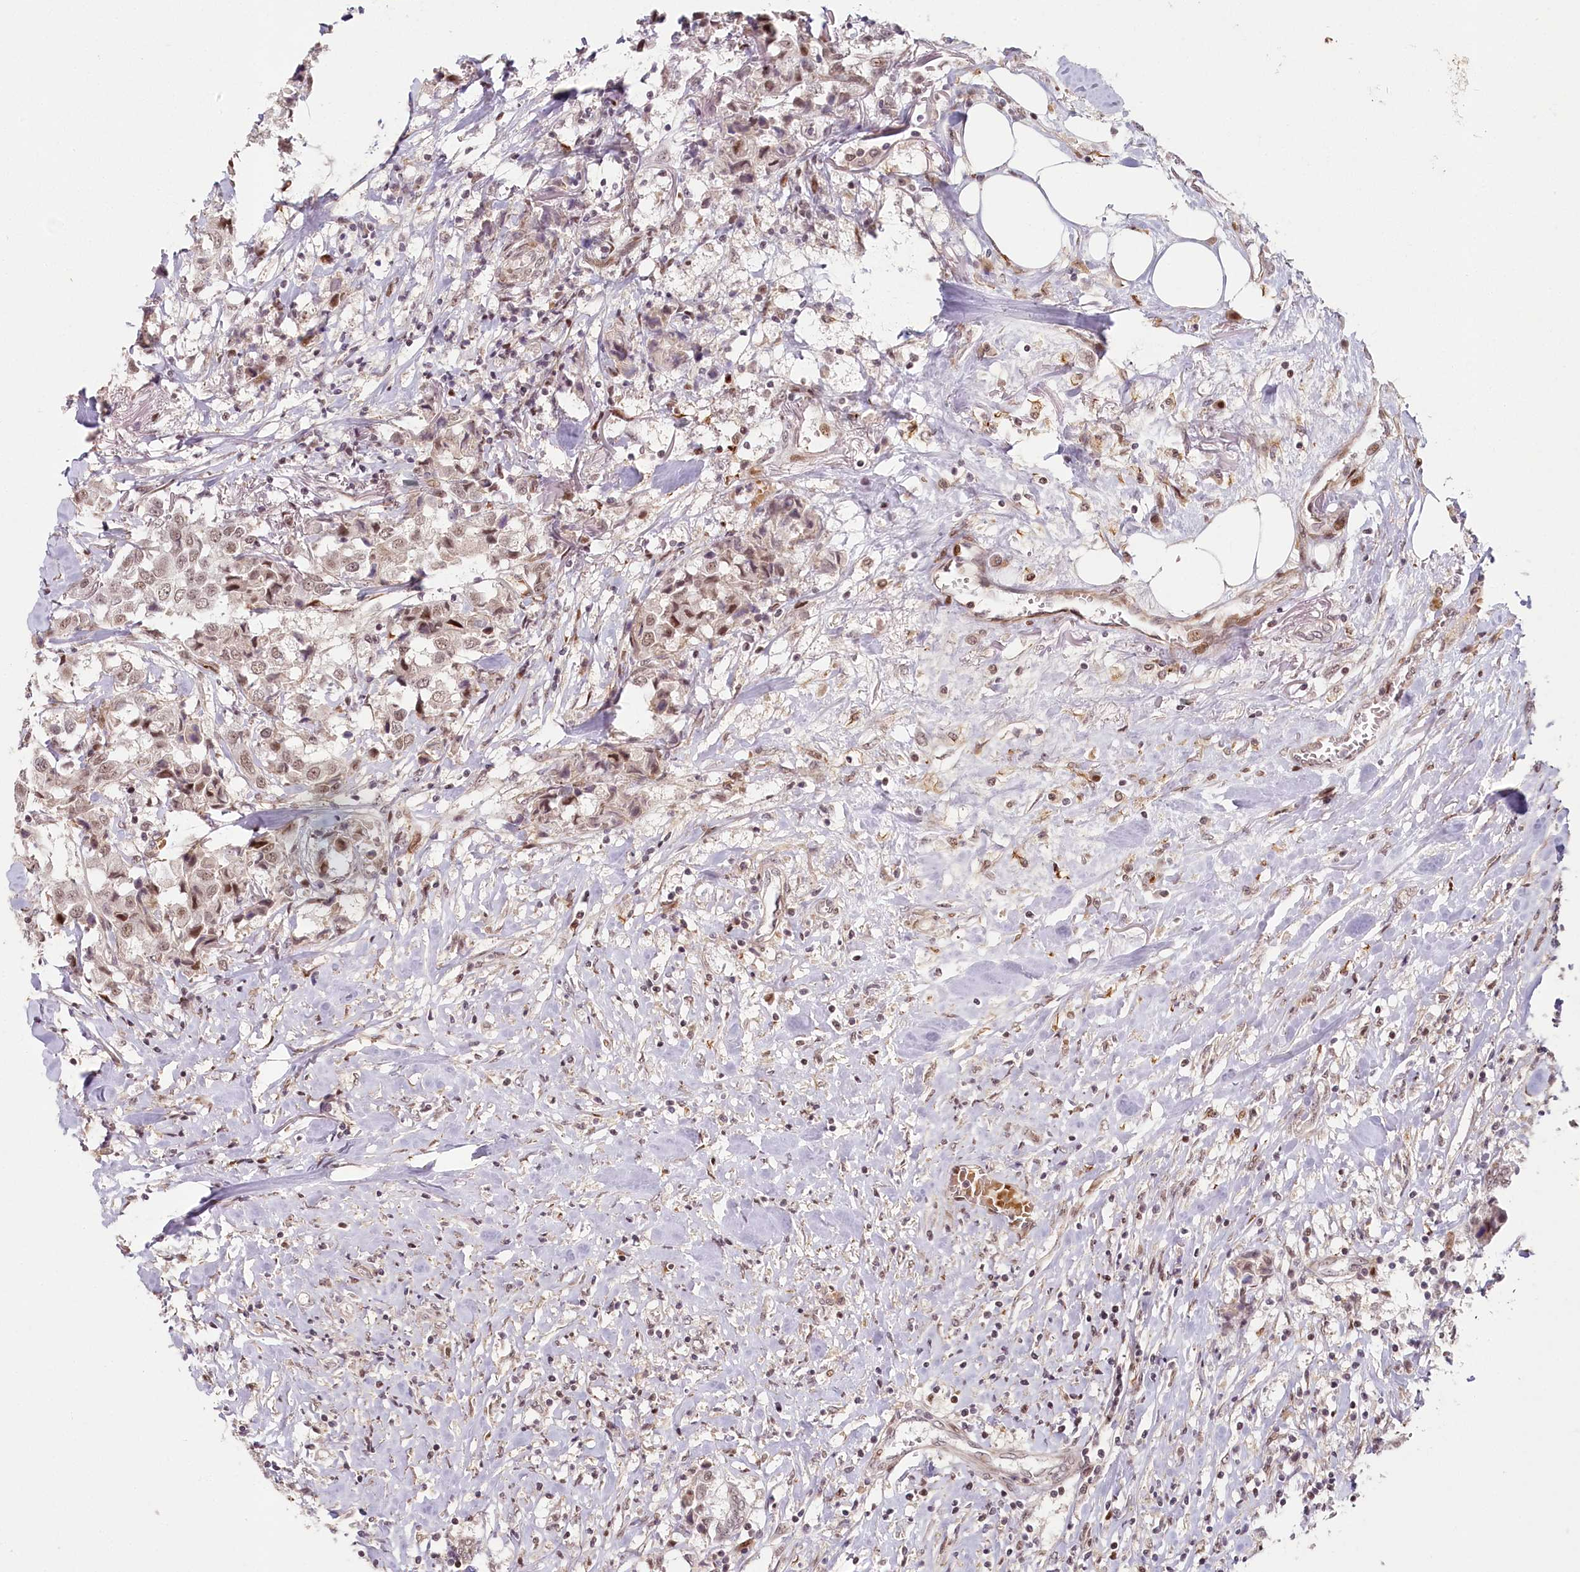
{"staining": {"intensity": "weak", "quantity": ">75%", "location": "nuclear"}, "tissue": "breast cancer", "cell_type": "Tumor cells", "image_type": "cancer", "snomed": [{"axis": "morphology", "description": "Duct carcinoma"}, {"axis": "topography", "description": "Breast"}], "caption": "Immunohistochemical staining of human breast cancer (invasive ductal carcinoma) demonstrates low levels of weak nuclear expression in approximately >75% of tumor cells.", "gene": "FAM204A", "patient": {"sex": "female", "age": 80}}